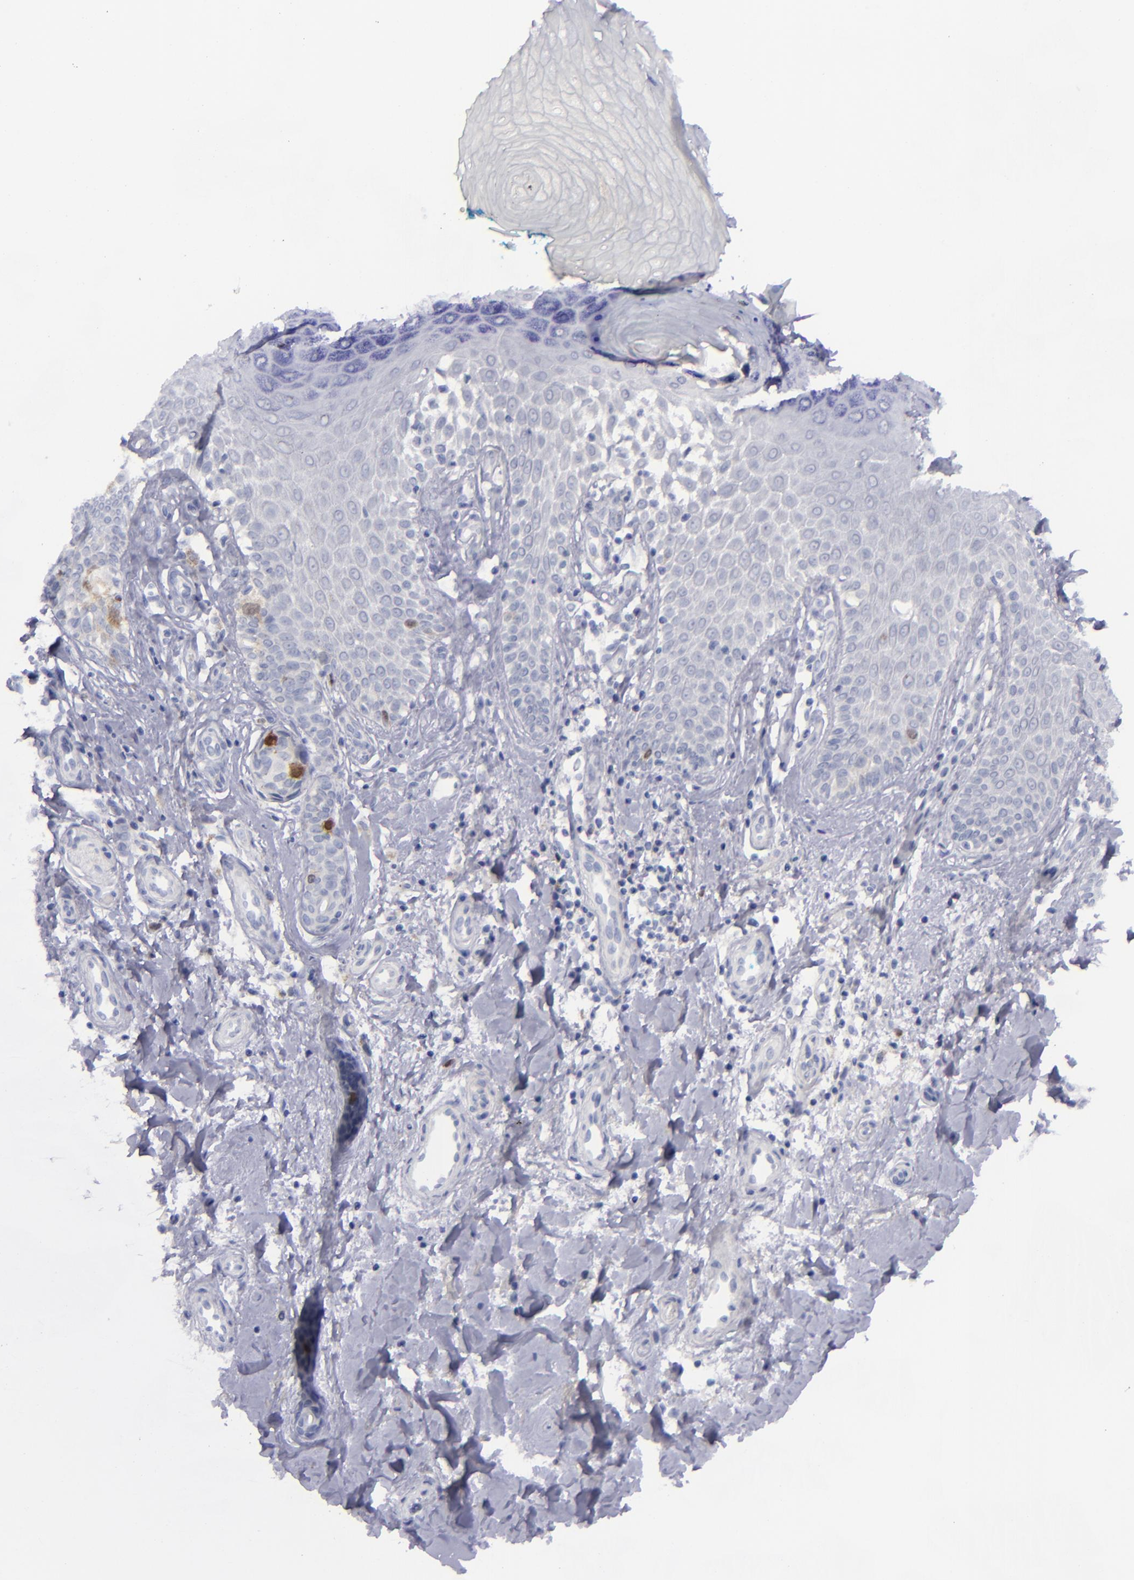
{"staining": {"intensity": "moderate", "quantity": "<25%", "location": "cytoplasmic/membranous,nuclear"}, "tissue": "melanoma", "cell_type": "Tumor cells", "image_type": "cancer", "snomed": [{"axis": "morphology", "description": "Malignant melanoma, NOS"}, {"axis": "topography", "description": "Skin"}], "caption": "Malignant melanoma stained for a protein (brown) reveals moderate cytoplasmic/membranous and nuclear positive expression in approximately <25% of tumor cells.", "gene": "AURKA", "patient": {"sex": "male", "age": 79}}